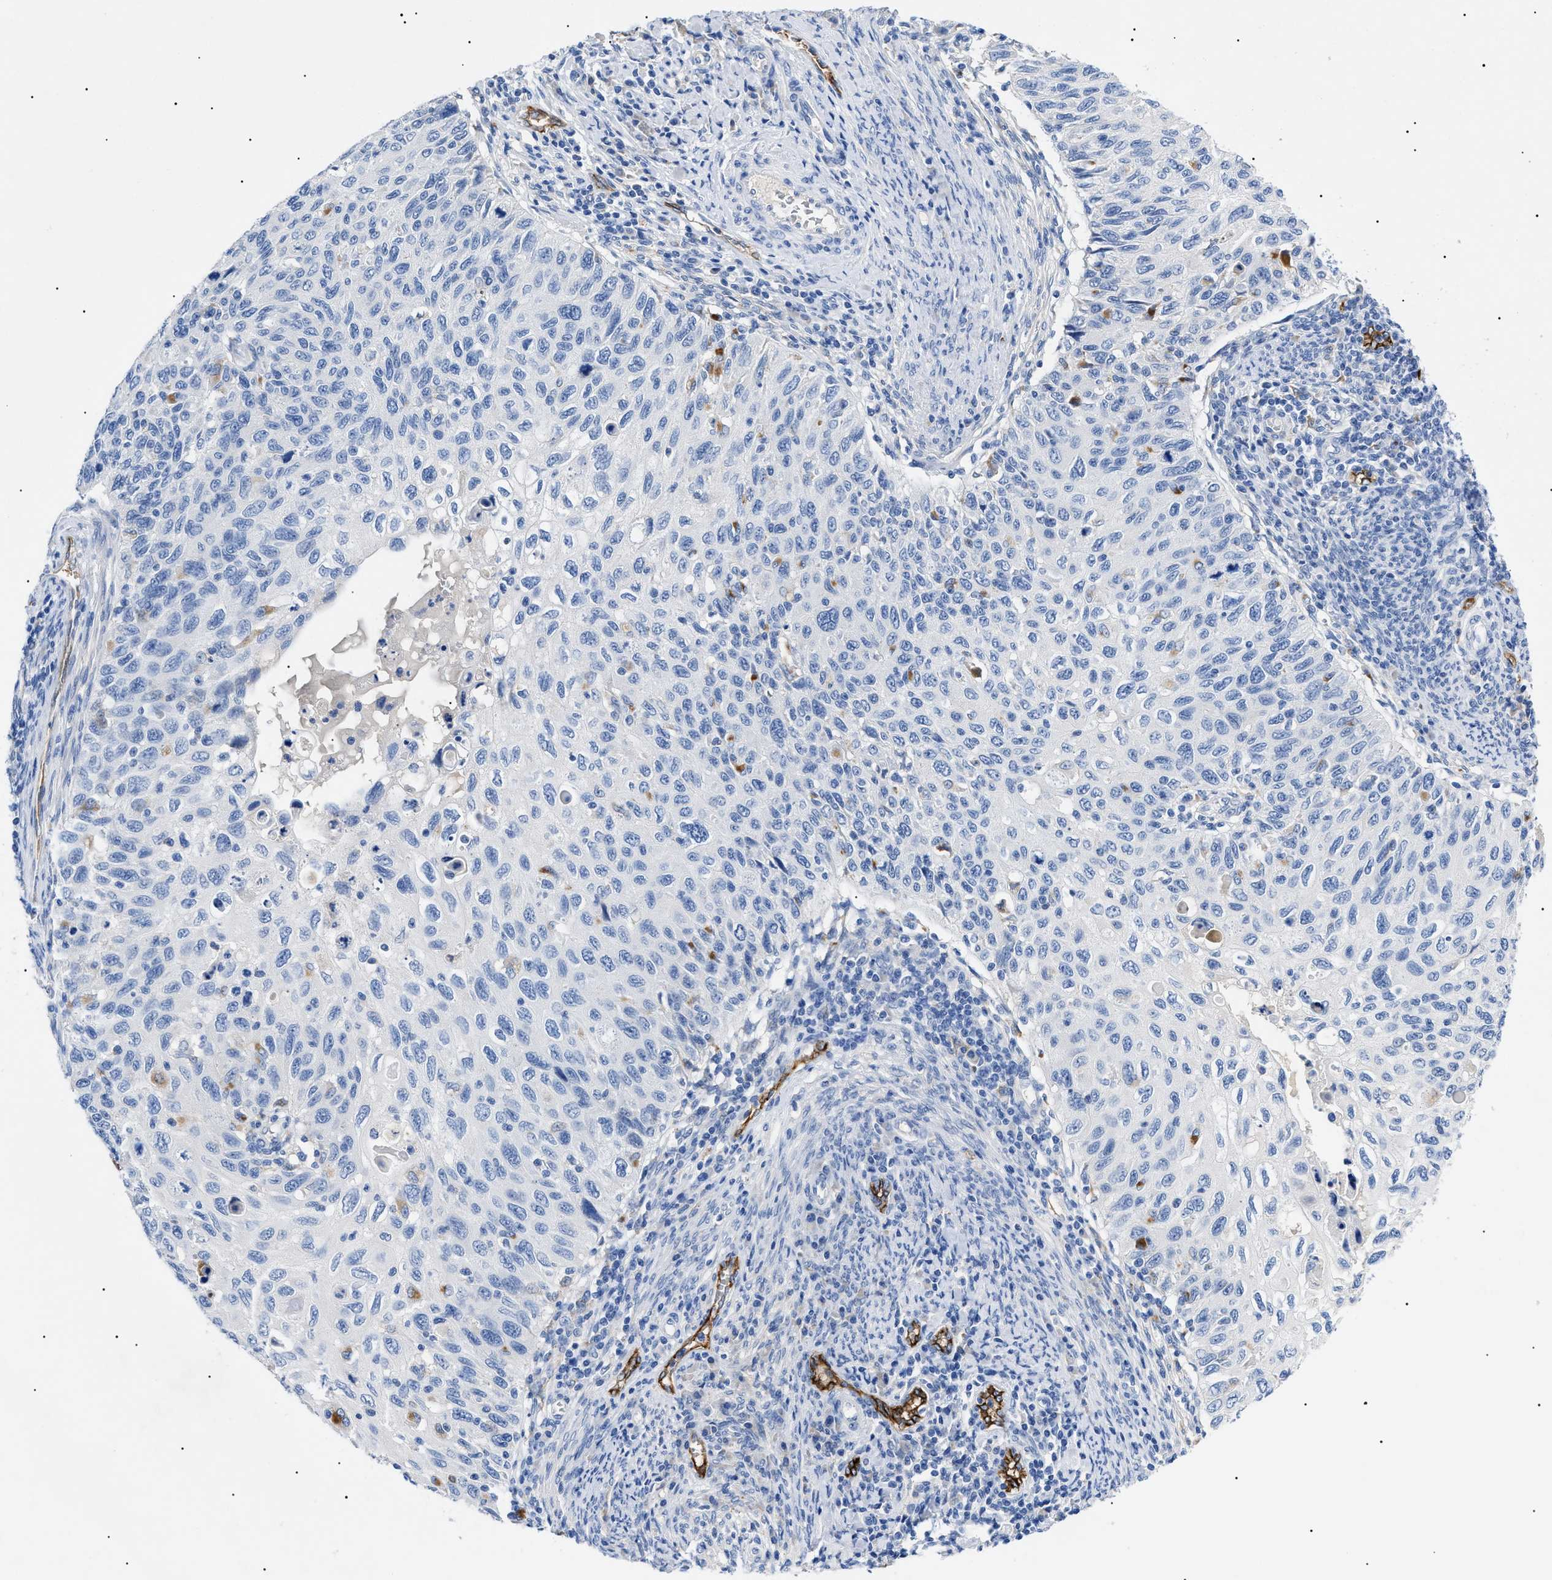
{"staining": {"intensity": "negative", "quantity": "none", "location": "none"}, "tissue": "cervical cancer", "cell_type": "Tumor cells", "image_type": "cancer", "snomed": [{"axis": "morphology", "description": "Squamous cell carcinoma, NOS"}, {"axis": "topography", "description": "Cervix"}], "caption": "Protein analysis of cervical cancer displays no significant staining in tumor cells.", "gene": "ACKR1", "patient": {"sex": "female", "age": 70}}